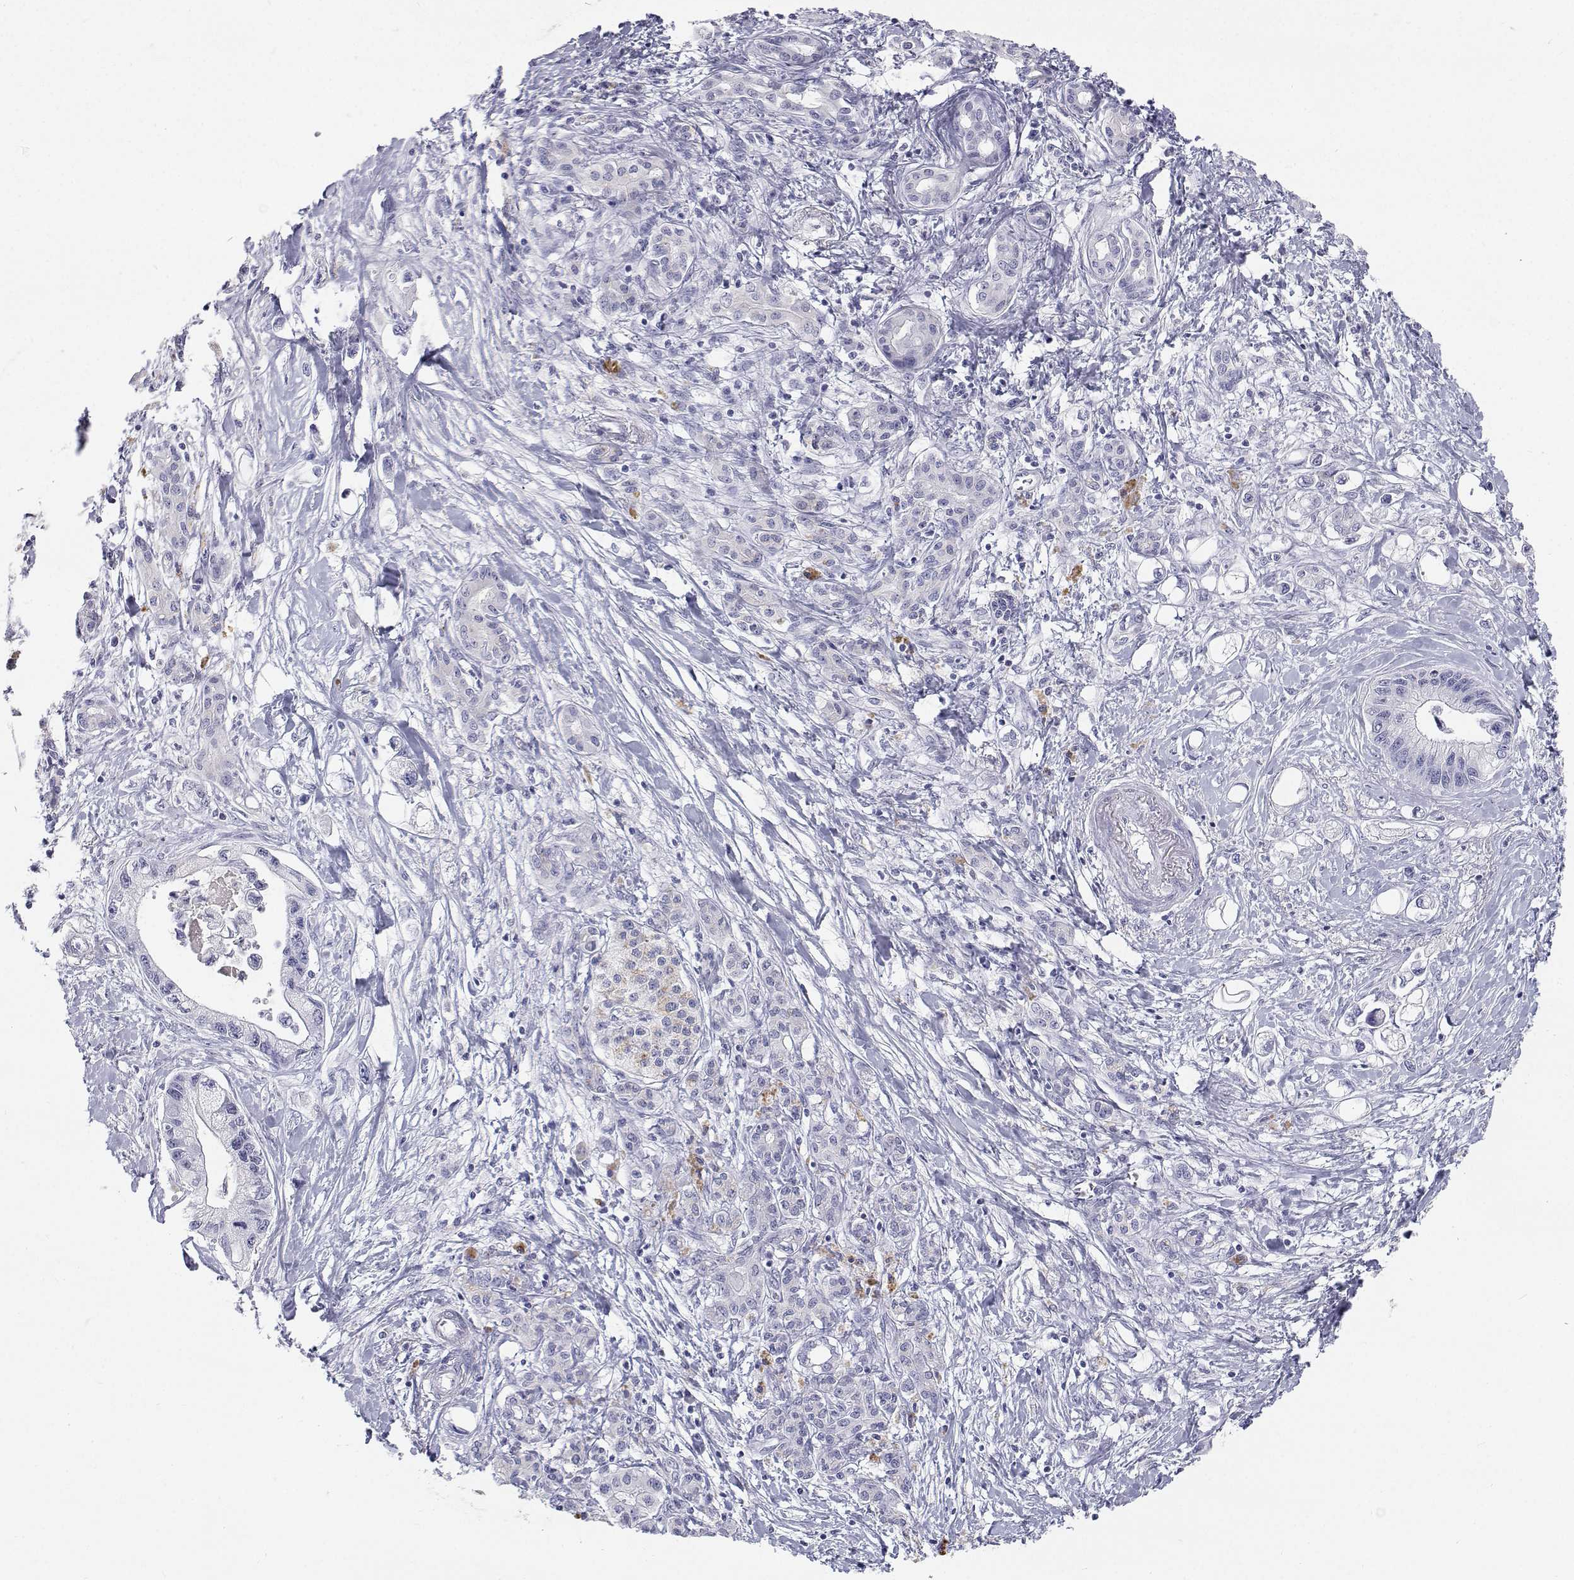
{"staining": {"intensity": "negative", "quantity": "none", "location": "none"}, "tissue": "pancreatic cancer", "cell_type": "Tumor cells", "image_type": "cancer", "snomed": [{"axis": "morphology", "description": "Adenocarcinoma, NOS"}, {"axis": "topography", "description": "Pancreas"}], "caption": "Pancreatic cancer stained for a protein using IHC displays no staining tumor cells.", "gene": "NCR2", "patient": {"sex": "male", "age": 61}}